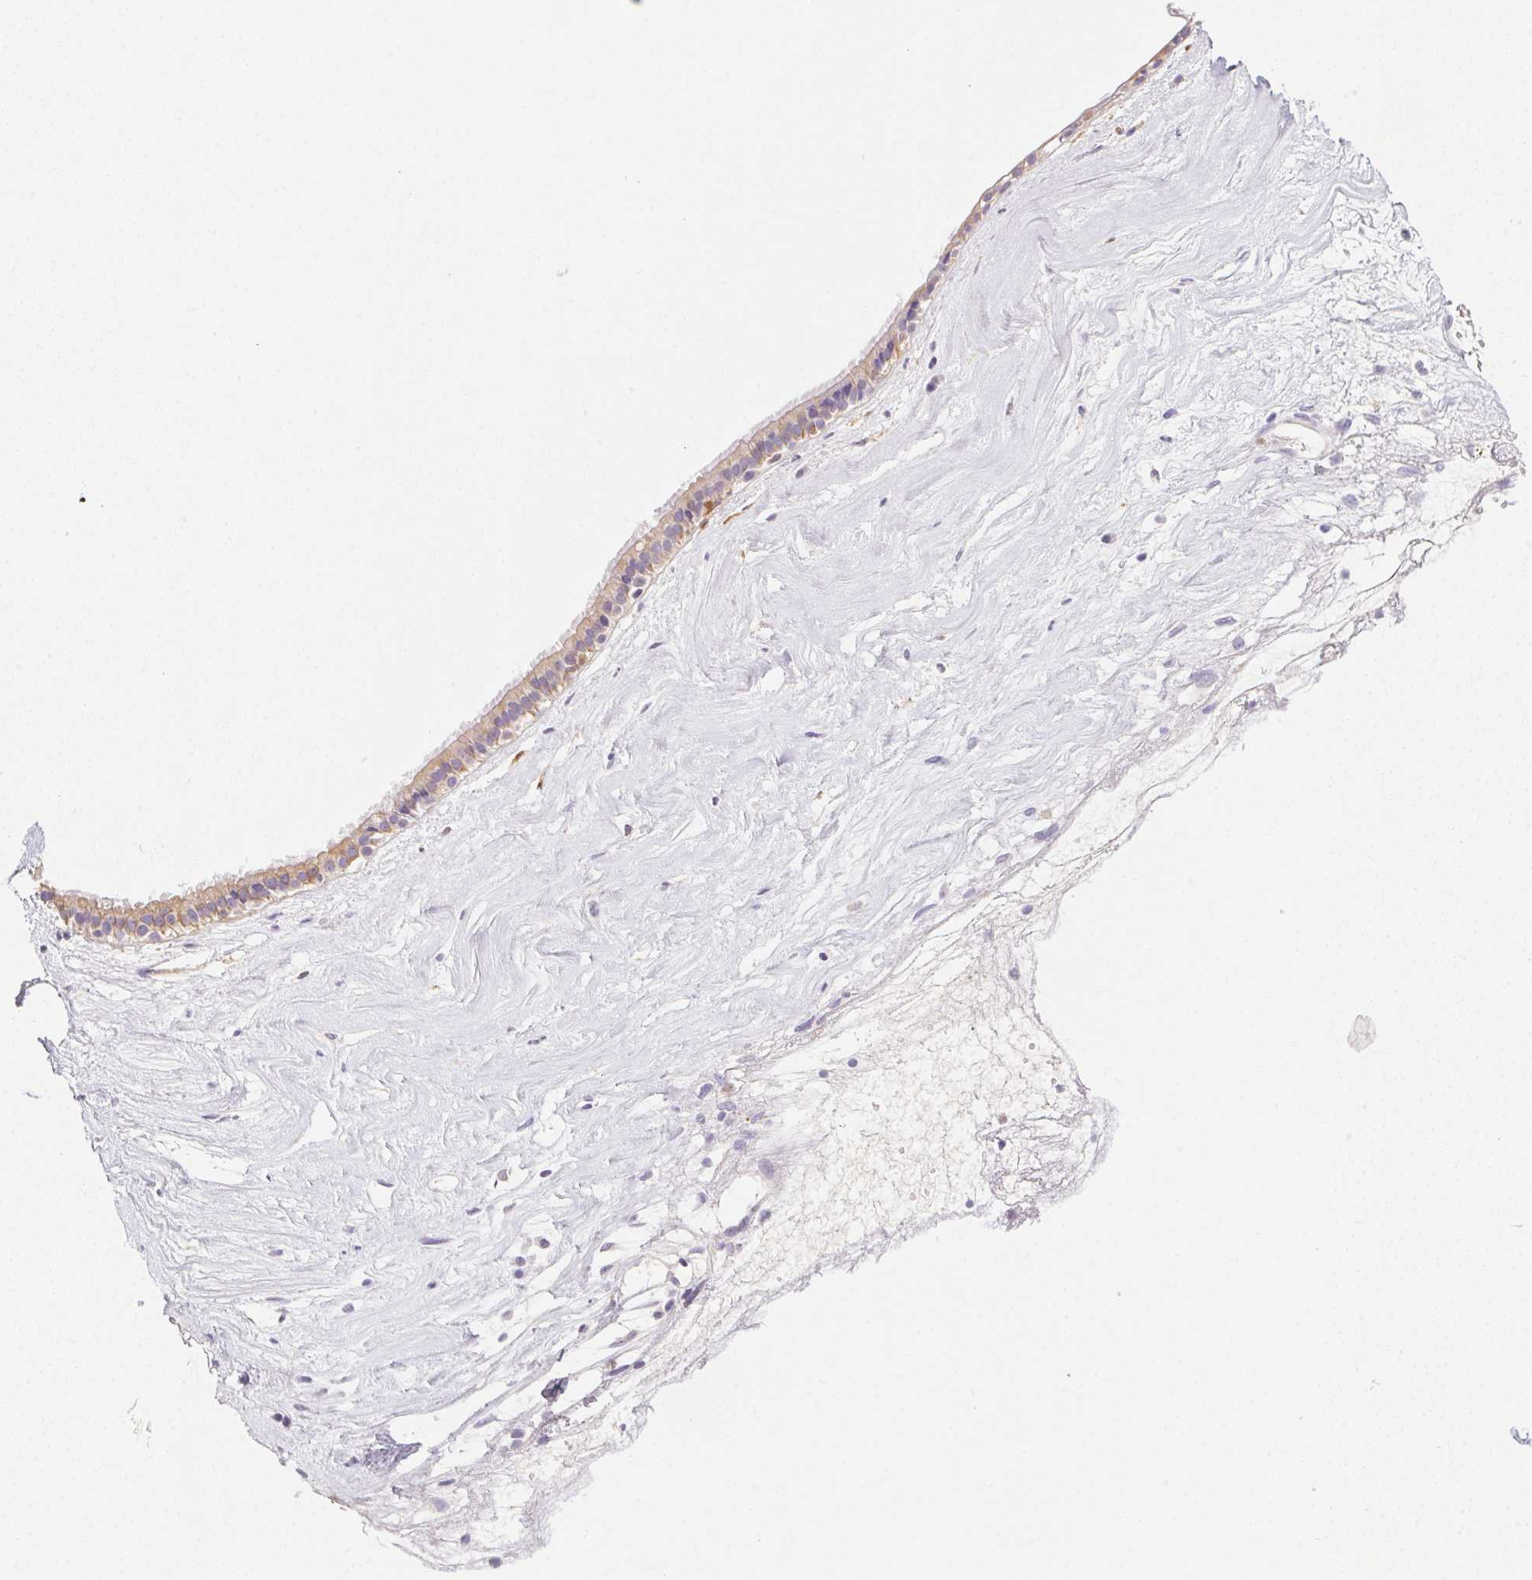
{"staining": {"intensity": "weak", "quantity": "<25%", "location": "cytoplasmic/membranous"}, "tissue": "nasopharynx", "cell_type": "Respiratory epithelial cells", "image_type": "normal", "snomed": [{"axis": "morphology", "description": "Normal tissue, NOS"}, {"axis": "topography", "description": "Nasopharynx"}], "caption": "Micrograph shows no protein expression in respiratory epithelial cells of unremarkable nasopharynx.", "gene": "SLC17A7", "patient": {"sex": "male", "age": 24}}